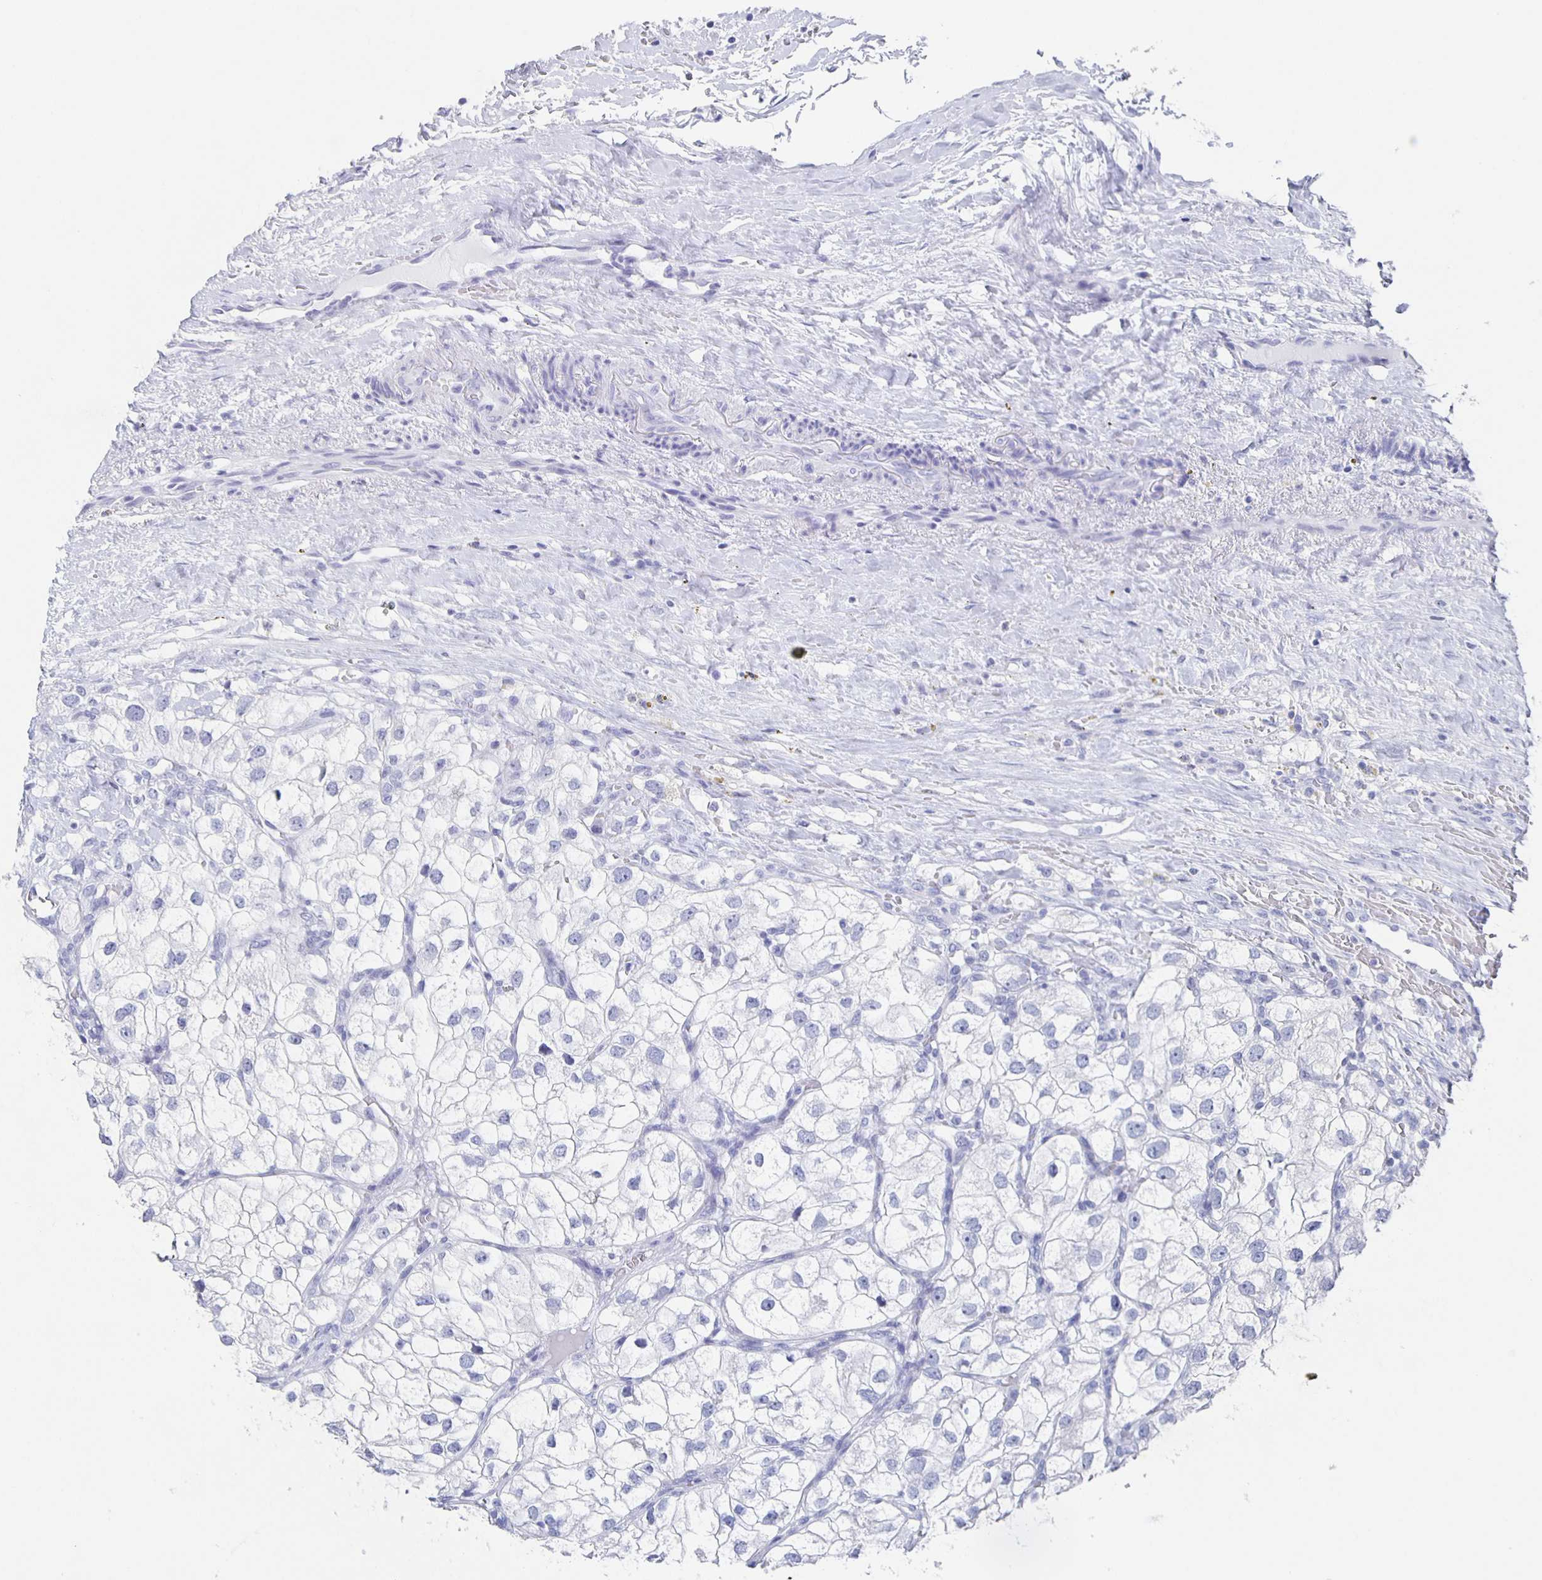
{"staining": {"intensity": "negative", "quantity": "none", "location": "none"}, "tissue": "renal cancer", "cell_type": "Tumor cells", "image_type": "cancer", "snomed": [{"axis": "morphology", "description": "Adenocarcinoma, NOS"}, {"axis": "topography", "description": "Kidney"}], "caption": "The image exhibits no staining of tumor cells in renal adenocarcinoma.", "gene": "SLC34A2", "patient": {"sex": "male", "age": 59}}